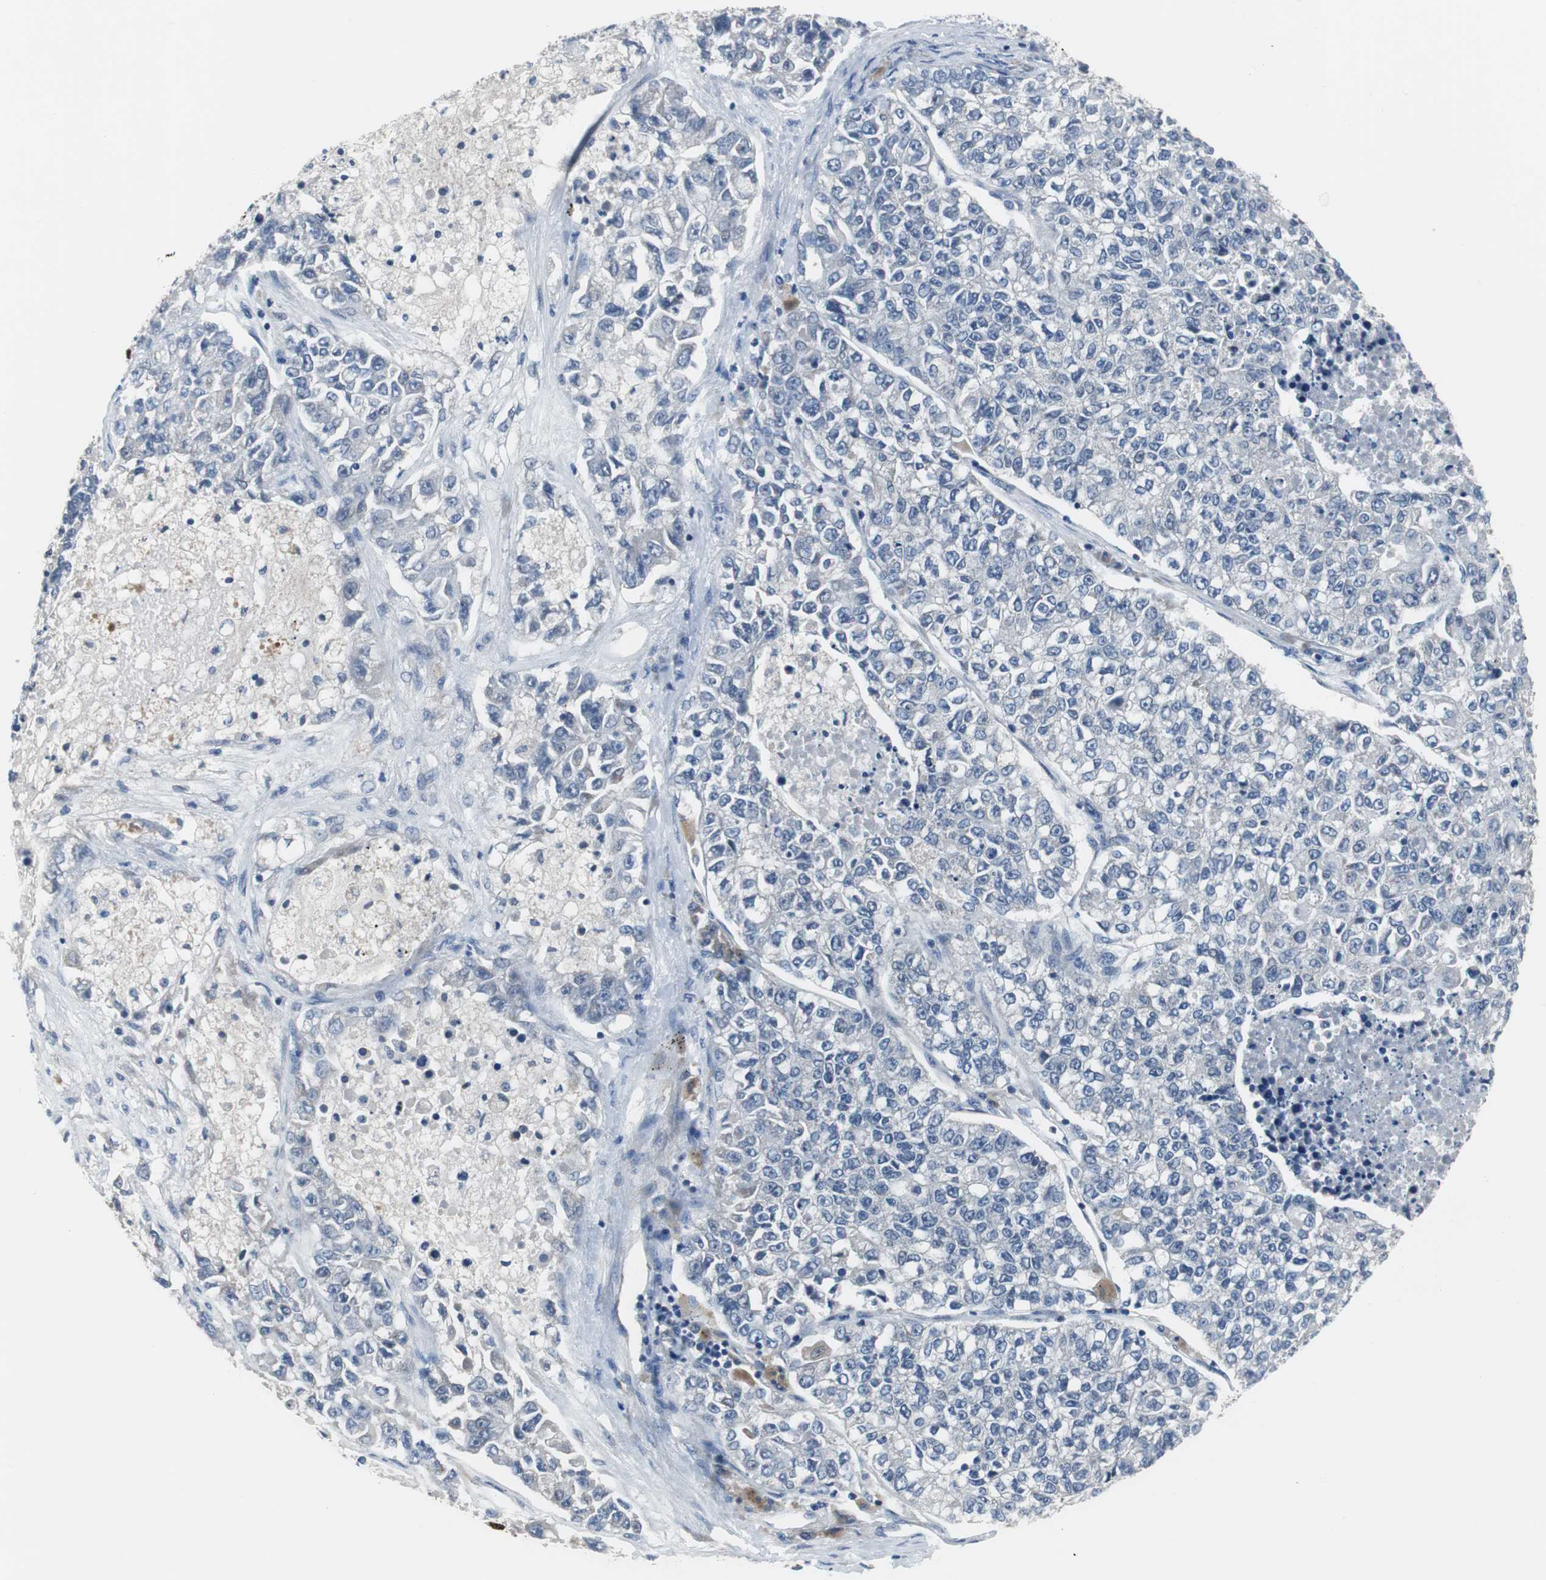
{"staining": {"intensity": "negative", "quantity": "none", "location": "none"}, "tissue": "lung cancer", "cell_type": "Tumor cells", "image_type": "cancer", "snomed": [{"axis": "morphology", "description": "Adenocarcinoma, NOS"}, {"axis": "topography", "description": "Lung"}], "caption": "Immunohistochemical staining of human adenocarcinoma (lung) shows no significant positivity in tumor cells.", "gene": "TP63", "patient": {"sex": "male", "age": 49}}